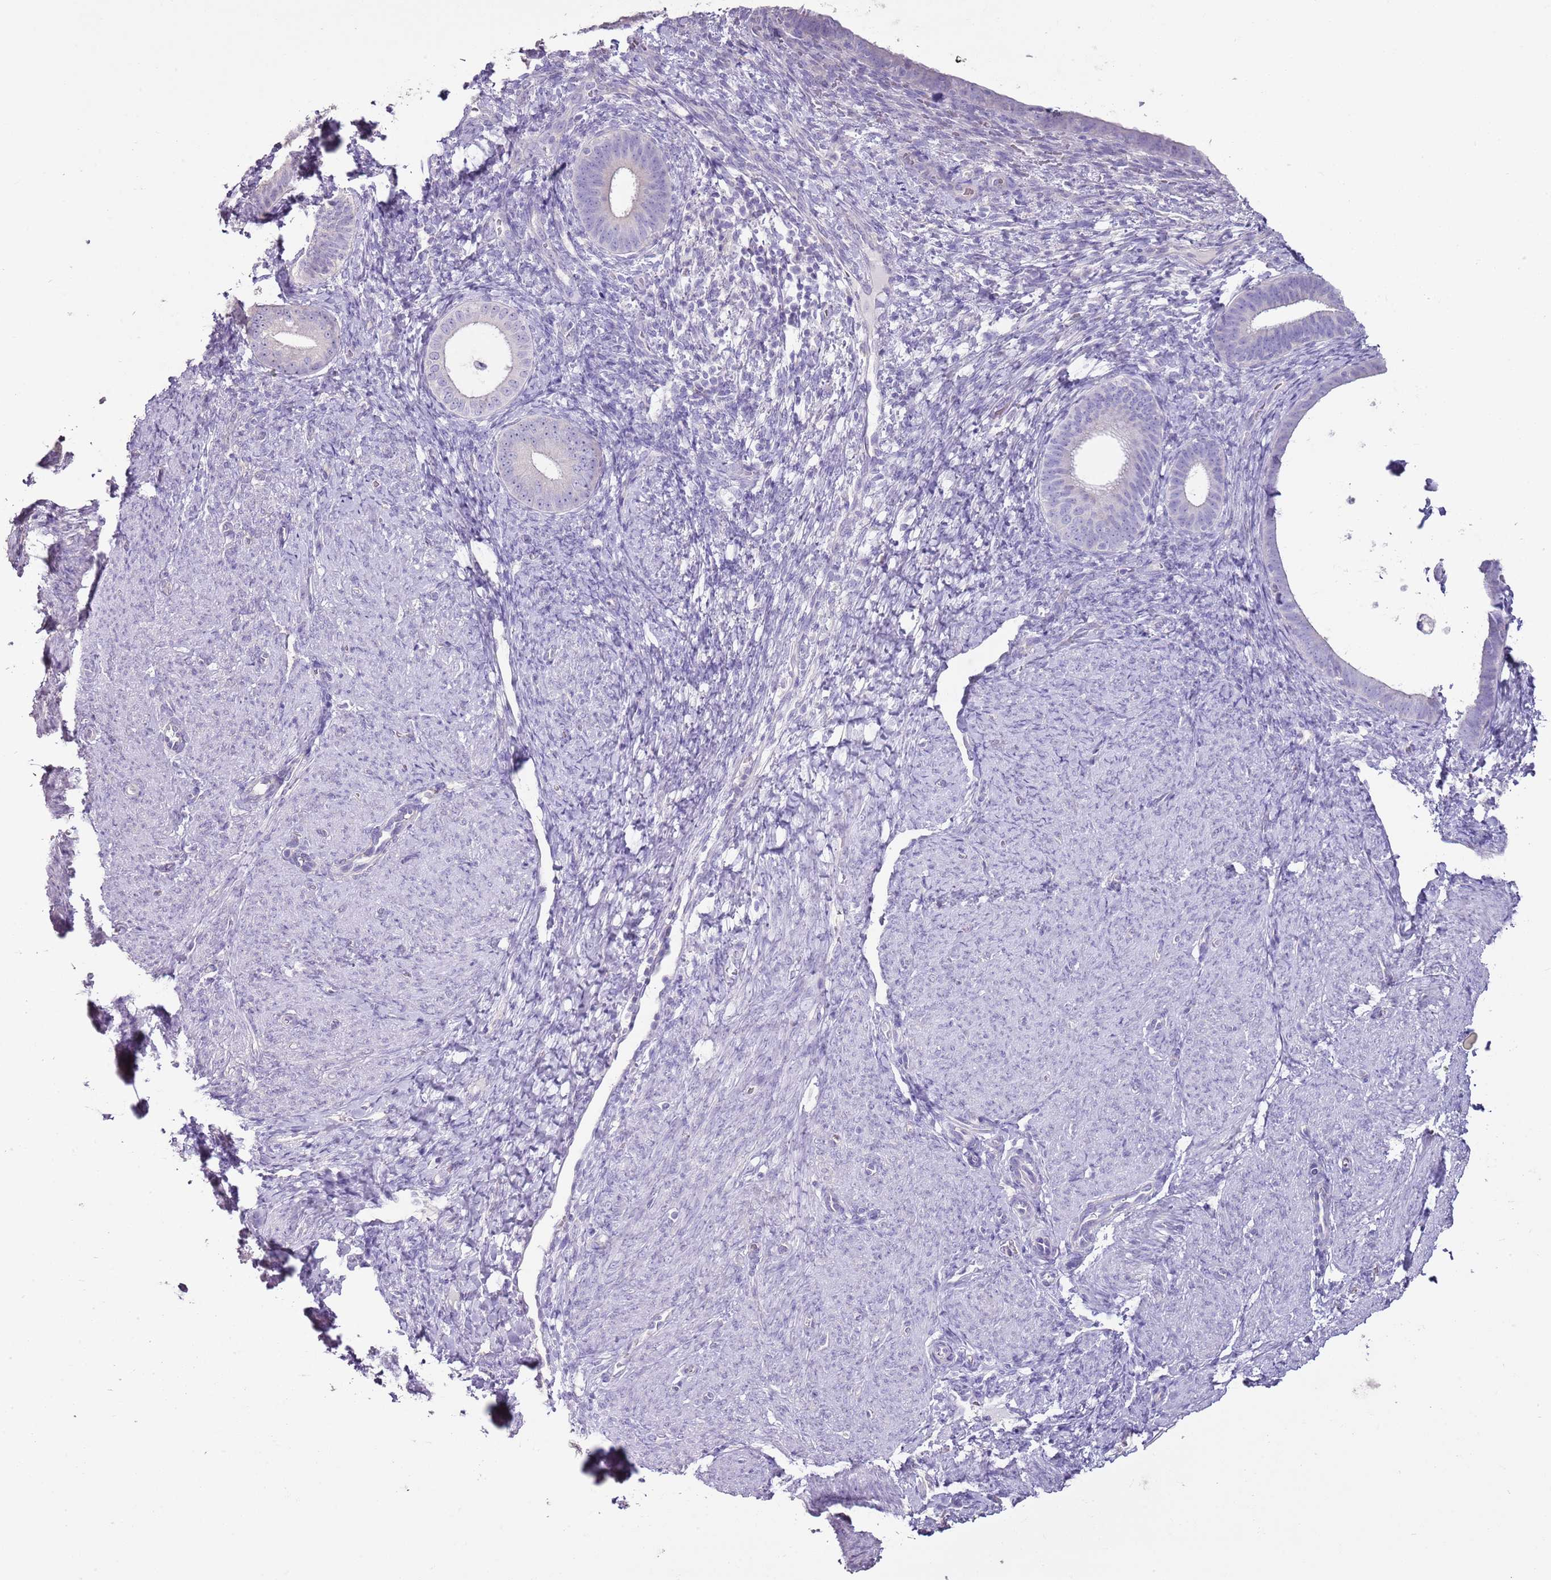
{"staining": {"intensity": "negative", "quantity": "none", "location": "none"}, "tissue": "endometrium", "cell_type": "Cells in endometrial stroma", "image_type": "normal", "snomed": [{"axis": "morphology", "description": "Normal tissue, NOS"}, {"axis": "topography", "description": "Endometrium"}], "caption": "This is an immunohistochemistry histopathology image of normal human endometrium. There is no positivity in cells in endometrial stroma.", "gene": "BLOC1S2", "patient": {"sex": "female", "age": 65}}